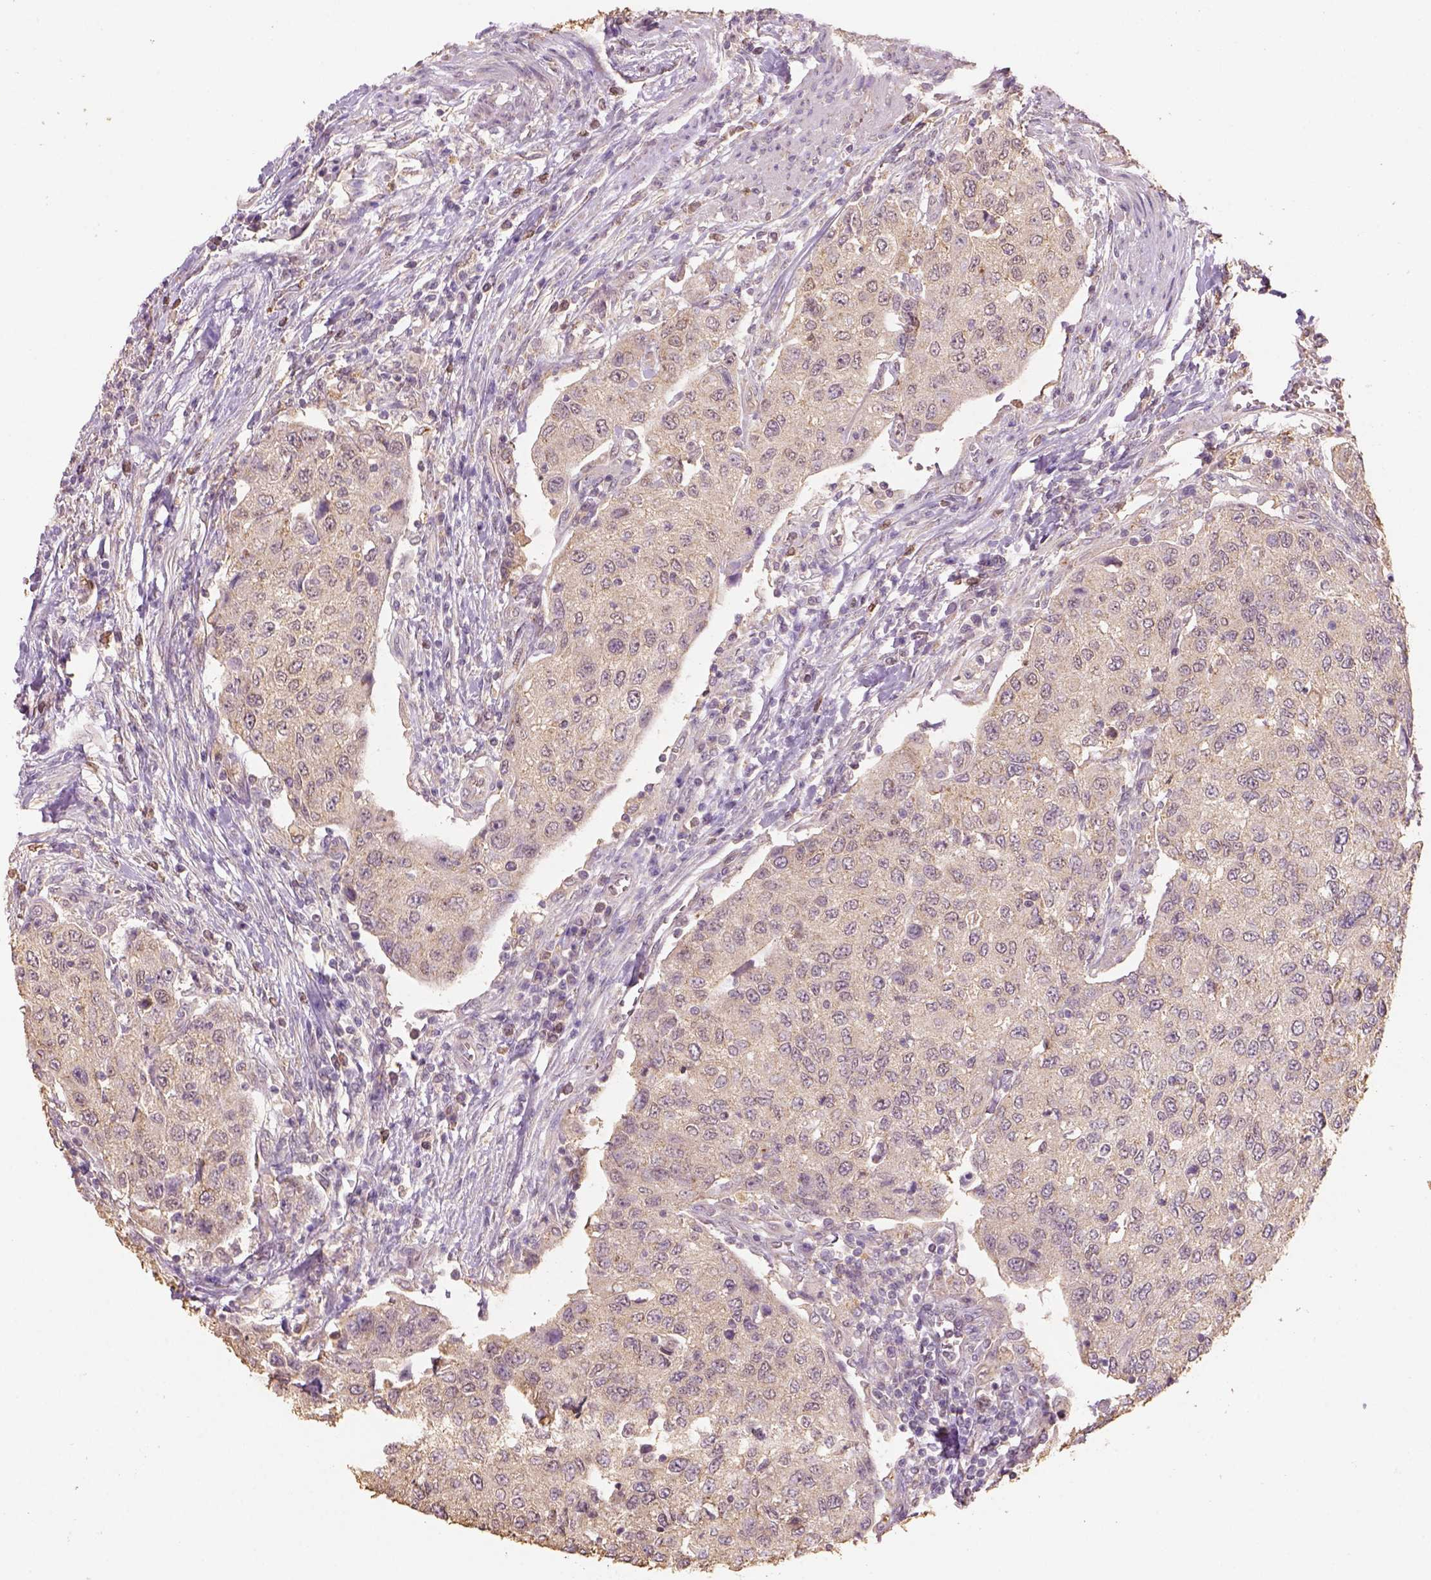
{"staining": {"intensity": "weak", "quantity": ">75%", "location": "cytoplasmic/membranous"}, "tissue": "urothelial cancer", "cell_type": "Tumor cells", "image_type": "cancer", "snomed": [{"axis": "morphology", "description": "Urothelial carcinoma, High grade"}, {"axis": "topography", "description": "Urinary bladder"}], "caption": "Immunohistochemistry of urothelial cancer demonstrates low levels of weak cytoplasmic/membranous positivity in approximately >75% of tumor cells. (brown staining indicates protein expression, while blue staining denotes nuclei).", "gene": "AP2B1", "patient": {"sex": "female", "age": 78}}